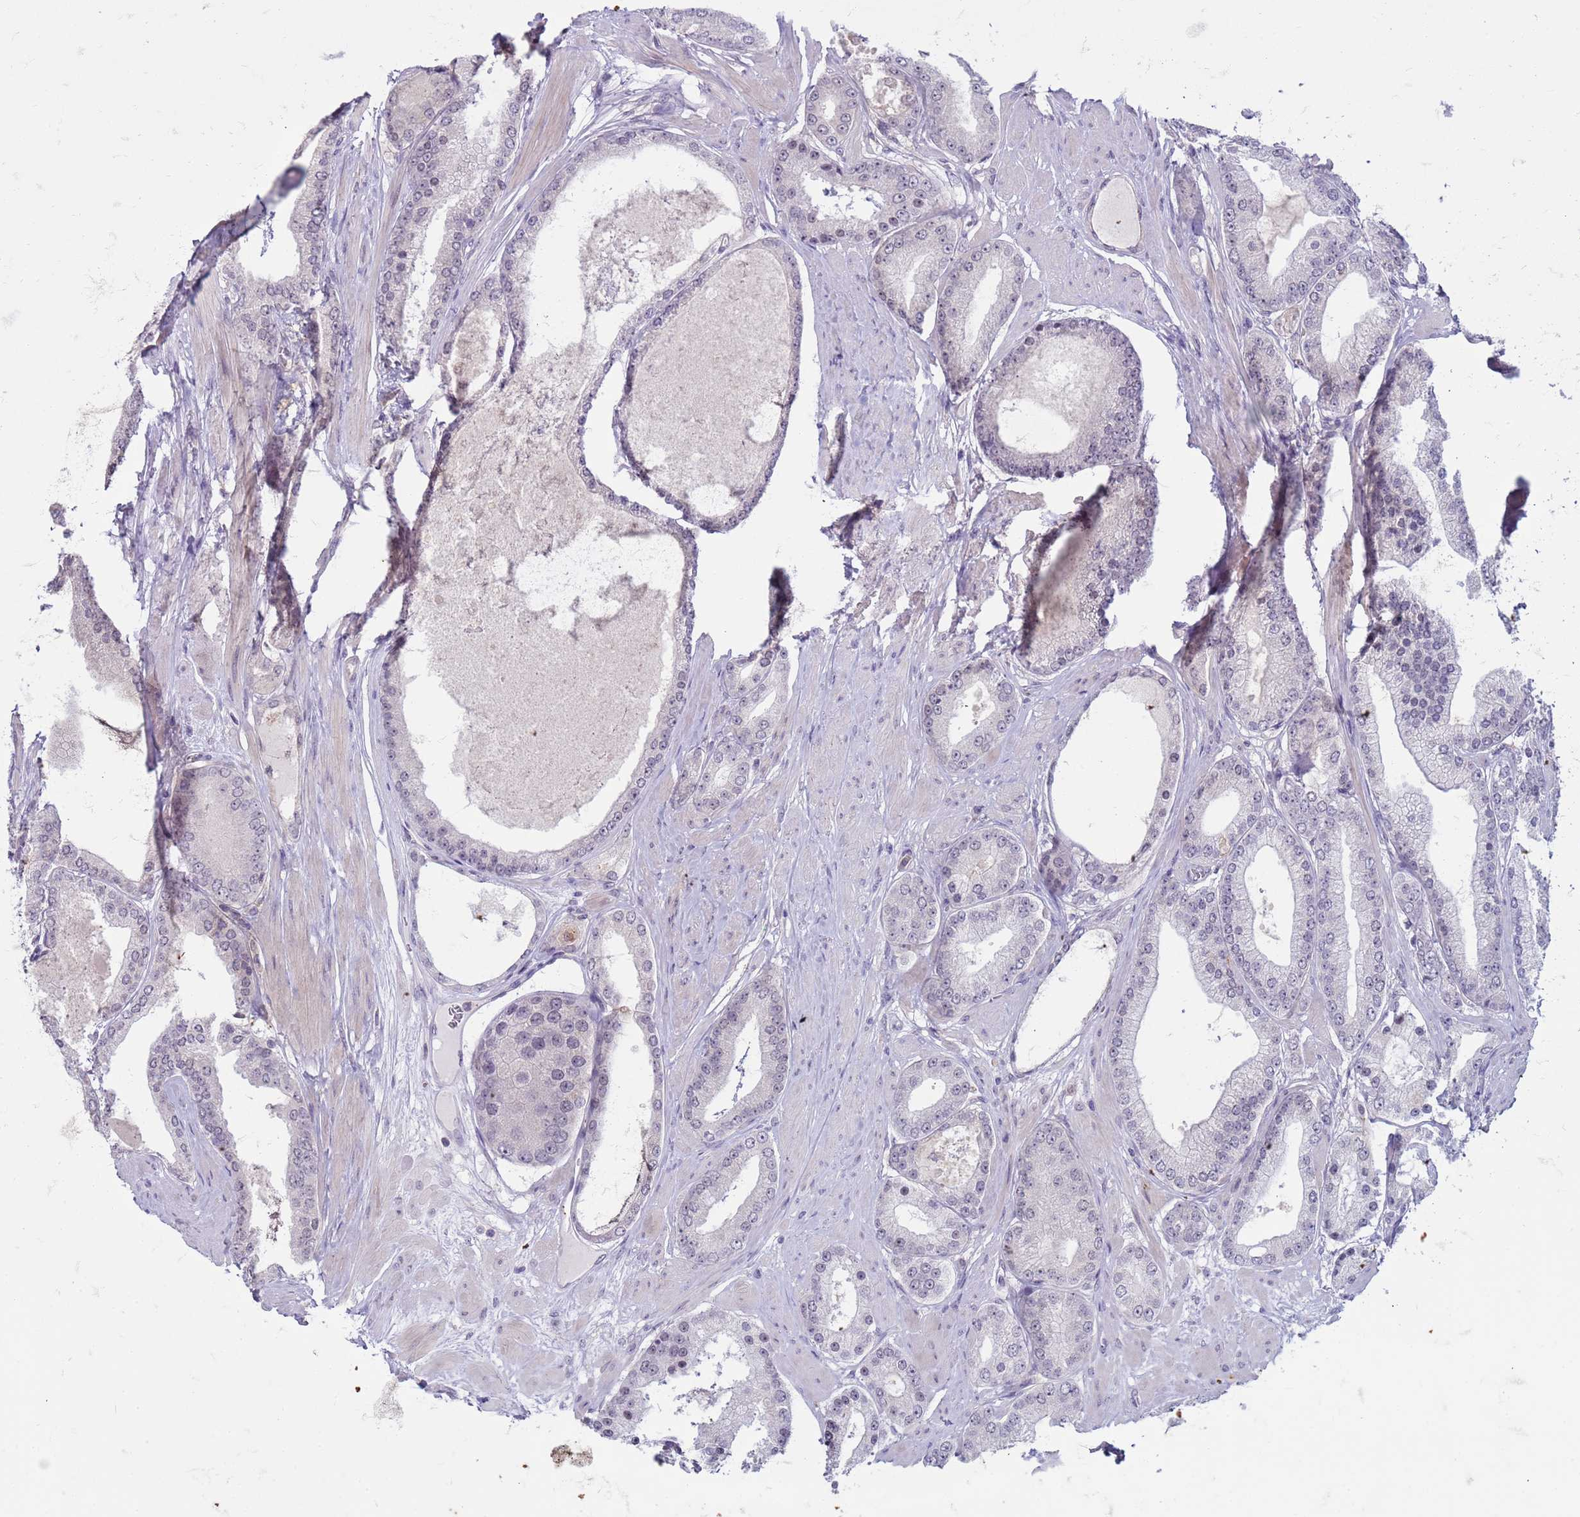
{"staining": {"intensity": "negative", "quantity": "none", "location": "none"}, "tissue": "prostate cancer", "cell_type": "Tumor cells", "image_type": "cancer", "snomed": [{"axis": "morphology", "description": "Adenocarcinoma, High grade"}, {"axis": "topography", "description": "Prostate"}], "caption": "Photomicrograph shows no protein expression in tumor cells of adenocarcinoma (high-grade) (prostate) tissue.", "gene": "SLC15A3", "patient": {"sex": "male", "age": 59}}